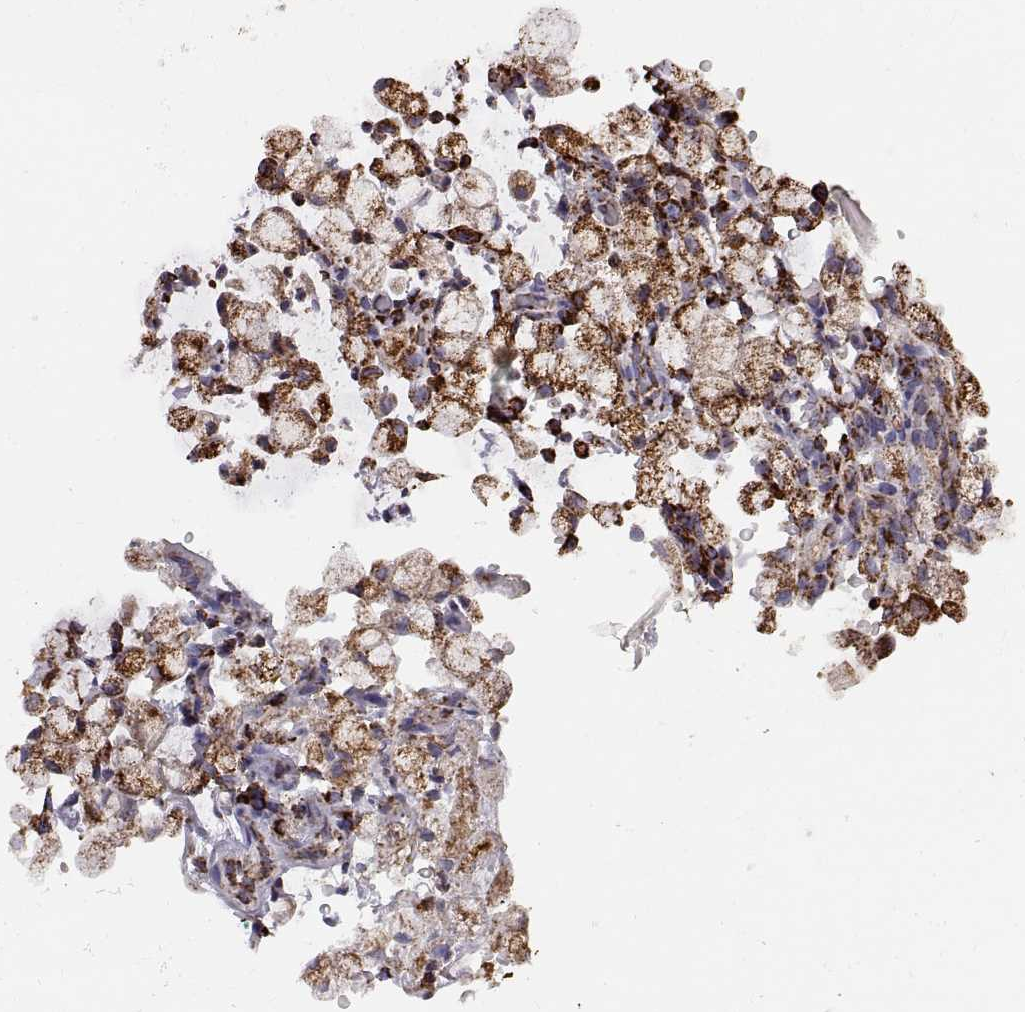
{"staining": {"intensity": "strong", "quantity": ">75%", "location": "cytoplasmic/membranous"}, "tissue": "stomach cancer", "cell_type": "Tumor cells", "image_type": "cancer", "snomed": [{"axis": "morphology", "description": "Adenocarcinoma, NOS"}, {"axis": "topography", "description": "Stomach"}], "caption": "The photomicrograph demonstrates staining of stomach cancer, revealing strong cytoplasmic/membranous protein staining (brown color) within tumor cells.", "gene": "ARSD", "patient": {"sex": "male", "age": 58}}